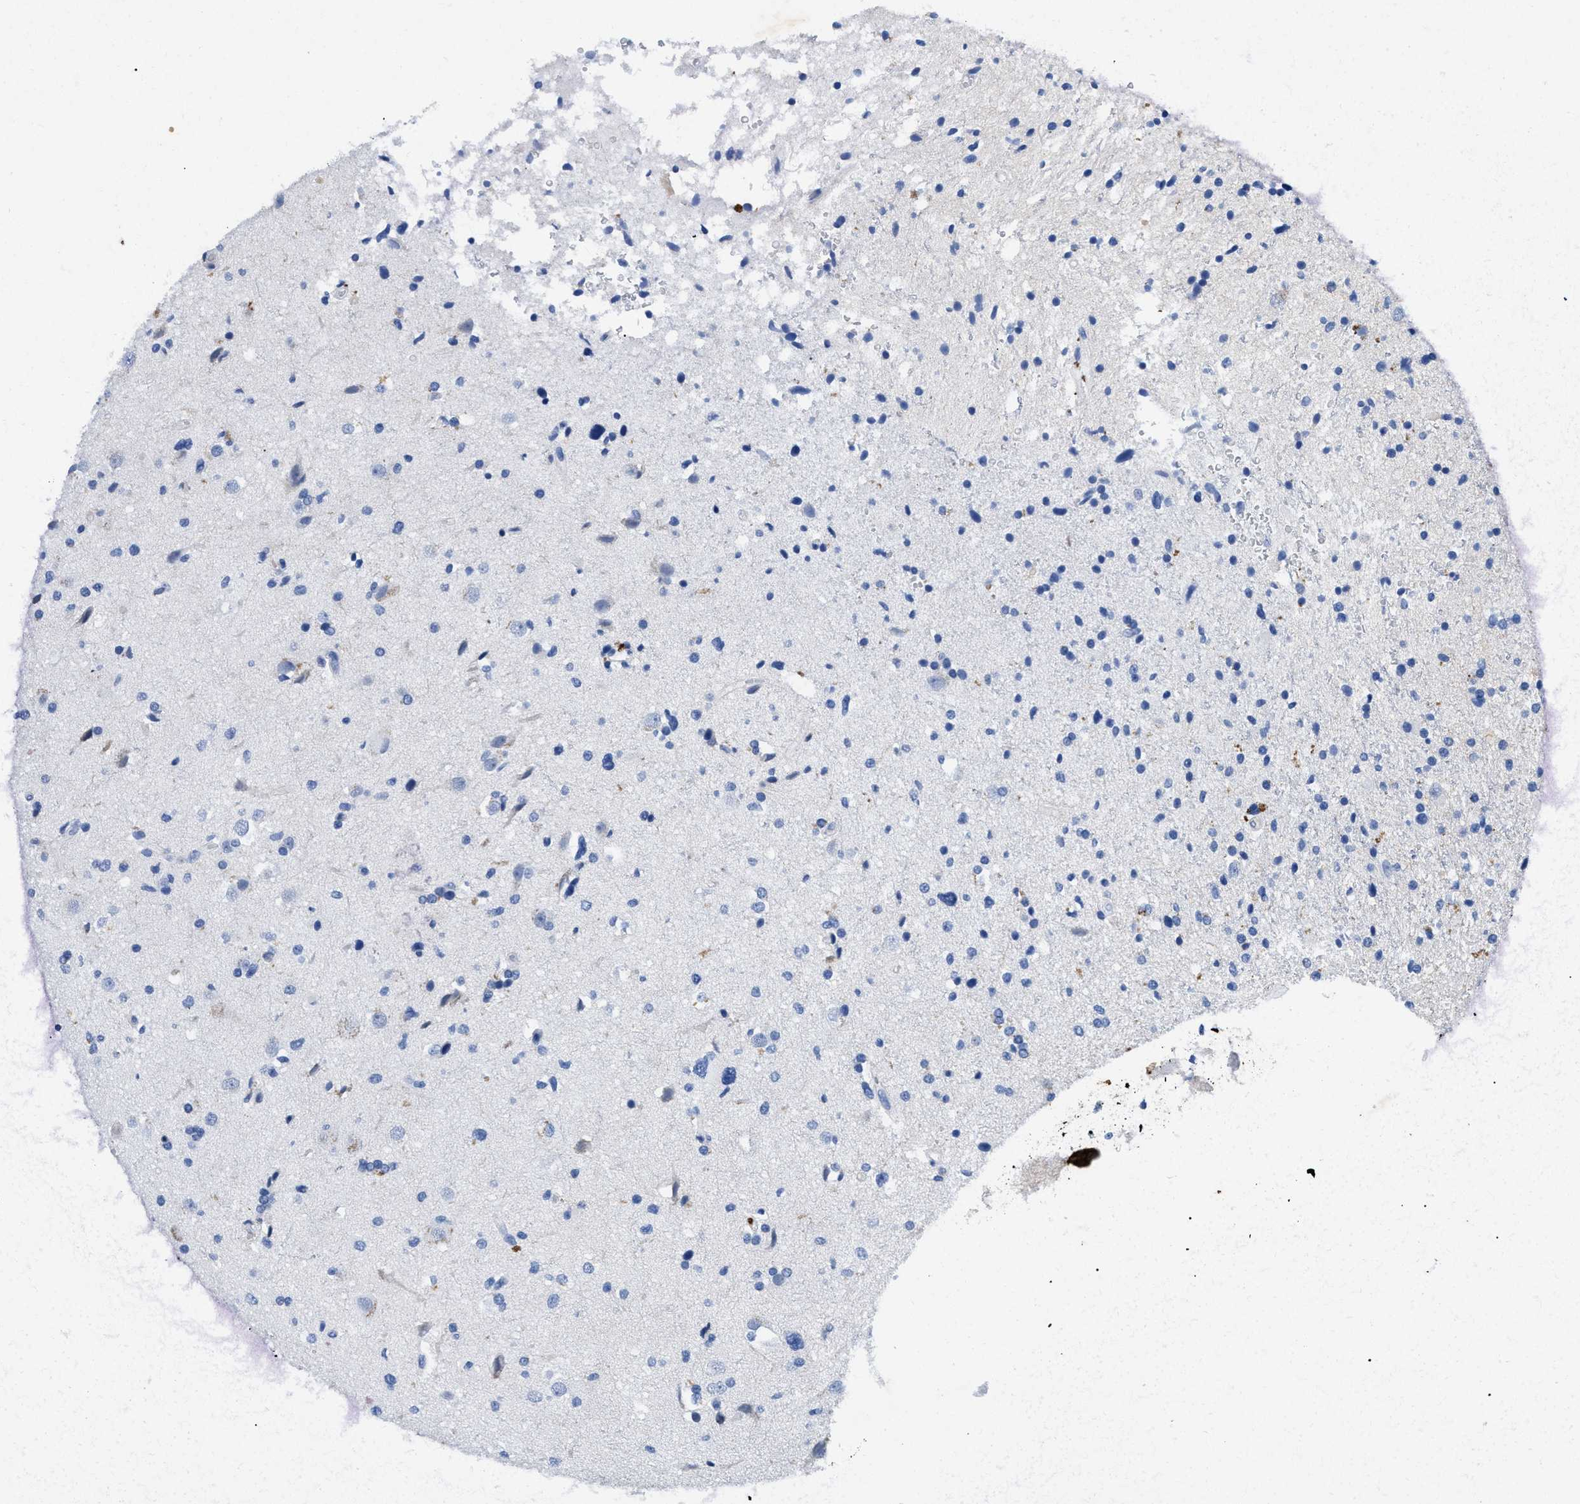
{"staining": {"intensity": "negative", "quantity": "none", "location": "none"}, "tissue": "glioma", "cell_type": "Tumor cells", "image_type": "cancer", "snomed": [{"axis": "morphology", "description": "Glioma, malignant, High grade"}, {"axis": "topography", "description": "Brain"}], "caption": "Tumor cells show no significant protein positivity in high-grade glioma (malignant). Brightfield microscopy of IHC stained with DAB (3,3'-diaminobenzidine) (brown) and hematoxylin (blue), captured at high magnification.", "gene": "TMEM68", "patient": {"sex": "male", "age": 33}}